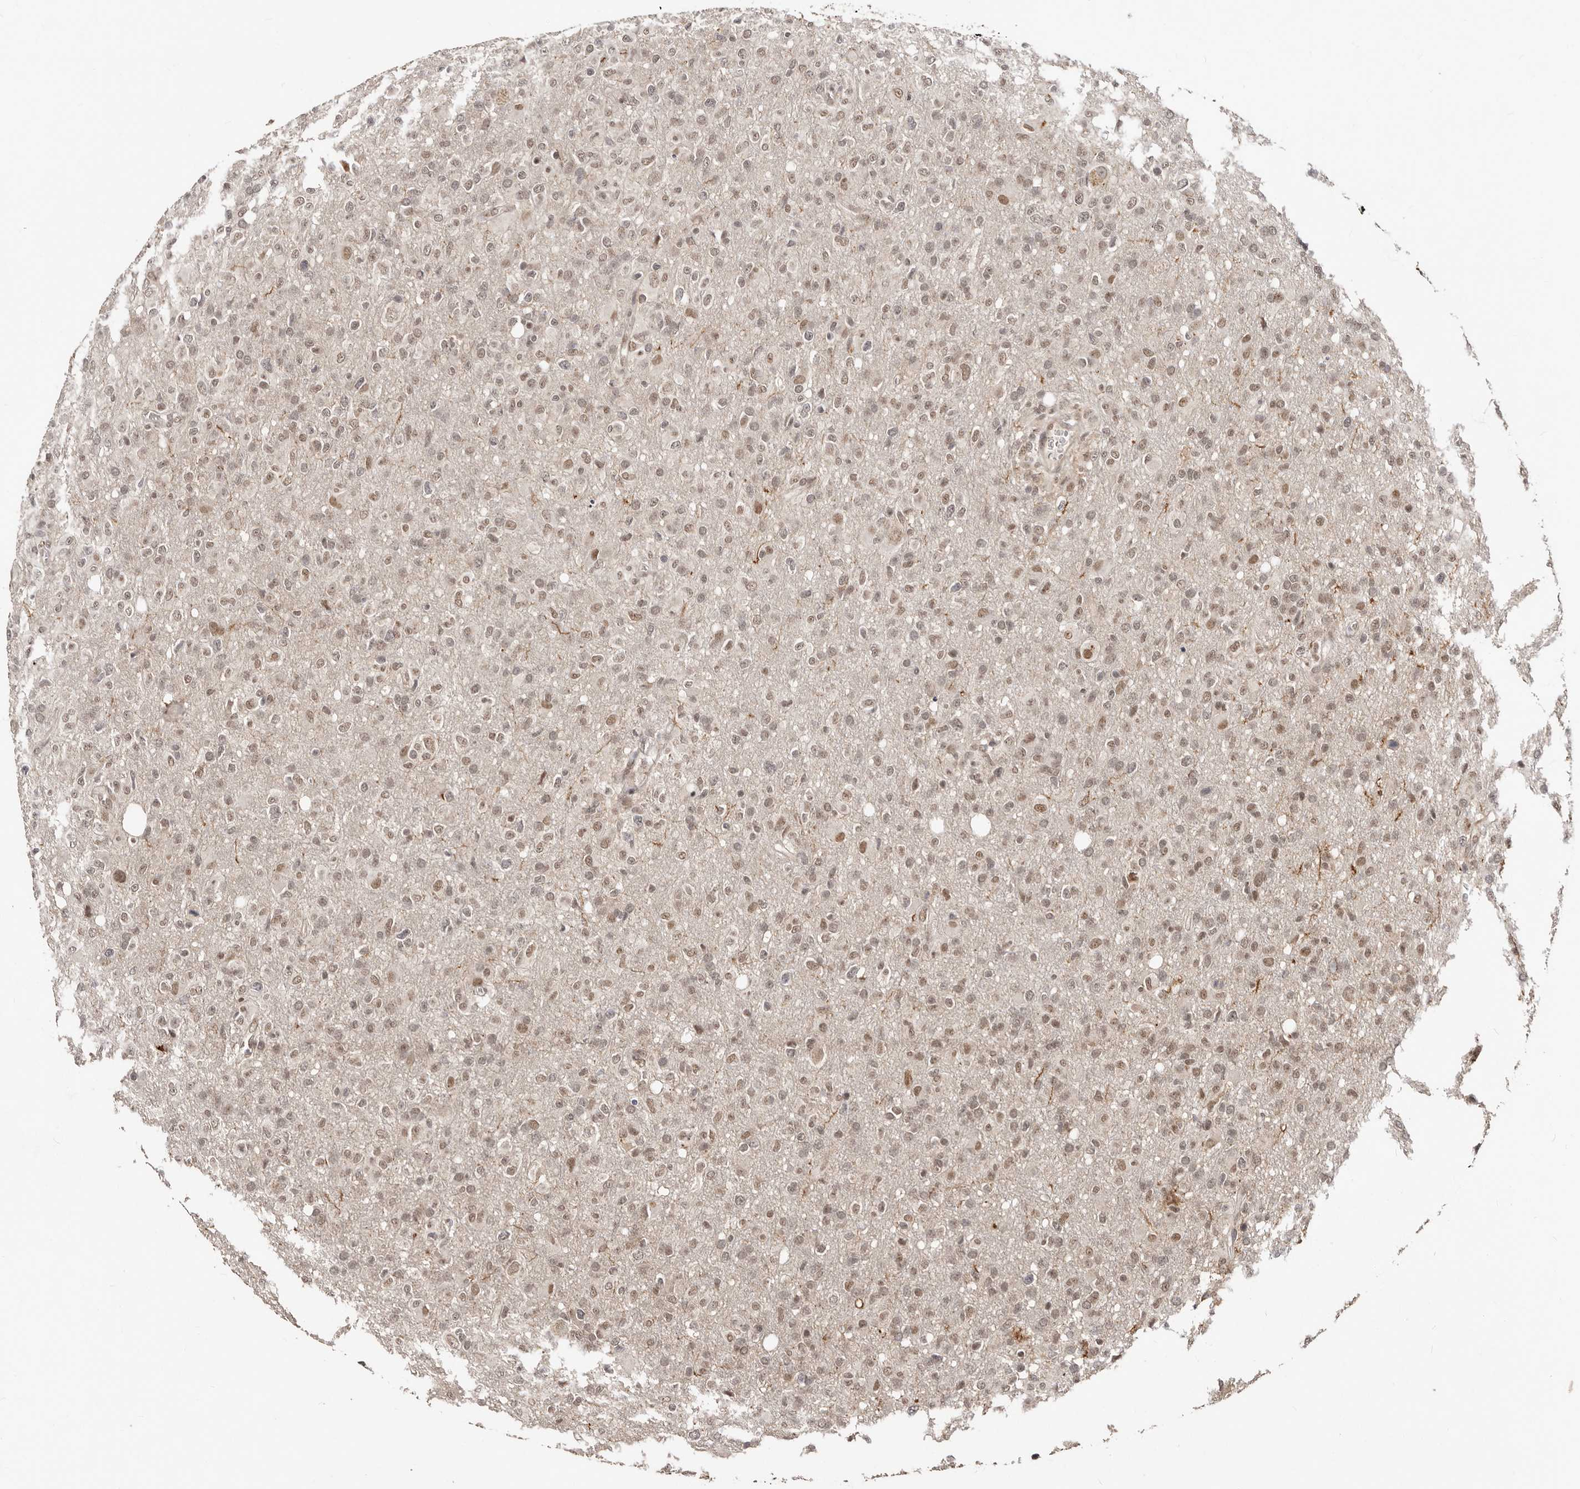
{"staining": {"intensity": "weak", "quantity": ">75%", "location": "nuclear"}, "tissue": "glioma", "cell_type": "Tumor cells", "image_type": "cancer", "snomed": [{"axis": "morphology", "description": "Glioma, malignant, High grade"}, {"axis": "topography", "description": "Brain"}], "caption": "DAB (3,3'-diaminobenzidine) immunohistochemical staining of glioma reveals weak nuclear protein expression in approximately >75% of tumor cells.", "gene": "SRCAP", "patient": {"sex": "female", "age": 57}}